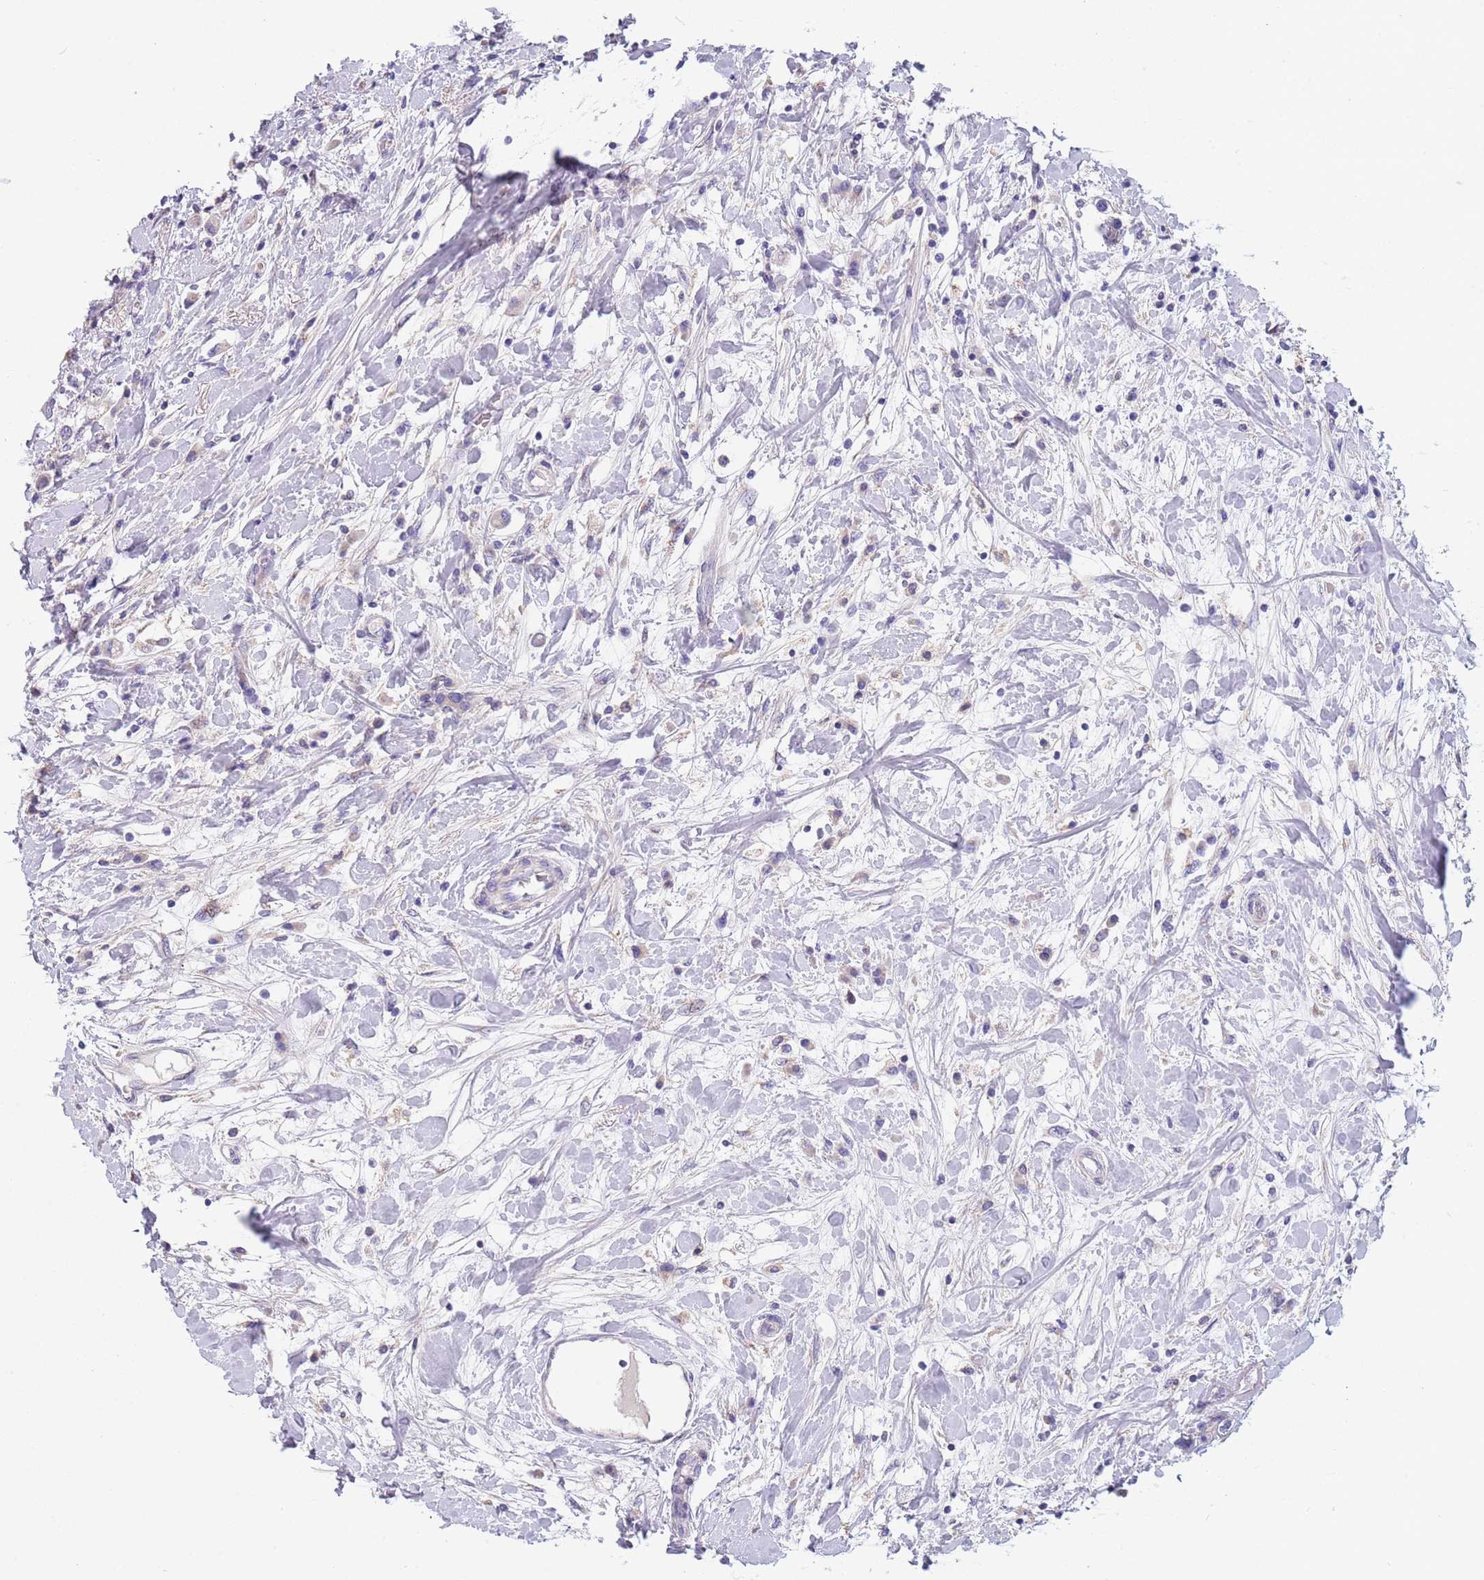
{"staining": {"intensity": "negative", "quantity": "none", "location": "none"}, "tissue": "breast cancer", "cell_type": "Tumor cells", "image_type": "cancer", "snomed": [{"axis": "morphology", "description": "Duct carcinoma"}, {"axis": "topography", "description": "Breast"}], "caption": "Image shows no protein positivity in tumor cells of breast cancer (infiltrating ductal carcinoma) tissue.", "gene": "MAN1C1", "patient": {"sex": "female", "age": 61}}